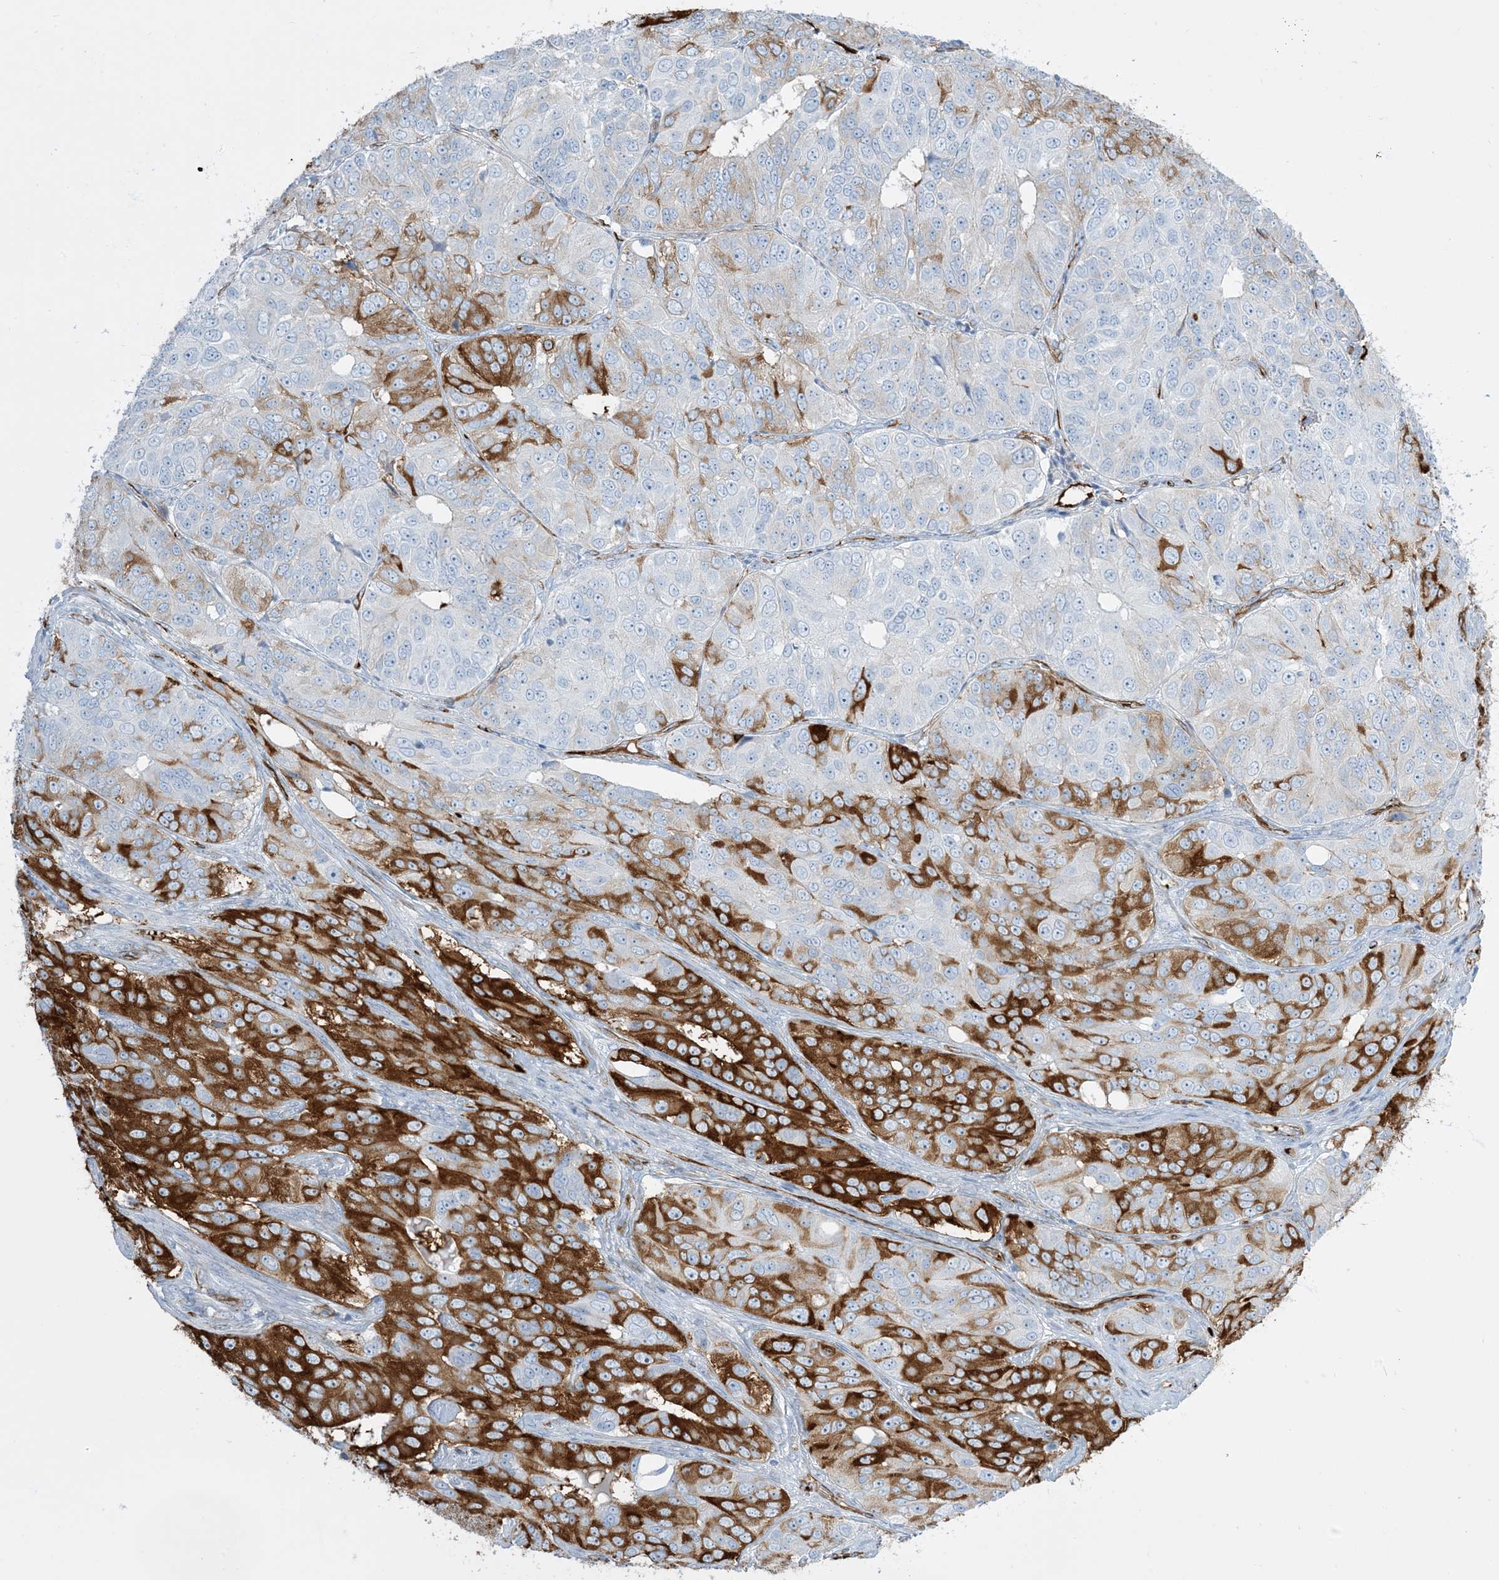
{"staining": {"intensity": "strong", "quantity": "25%-75%", "location": "cytoplasmic/membranous"}, "tissue": "ovarian cancer", "cell_type": "Tumor cells", "image_type": "cancer", "snomed": [{"axis": "morphology", "description": "Carcinoma, endometroid"}, {"axis": "topography", "description": "Ovary"}], "caption": "The micrograph exhibits immunohistochemical staining of ovarian cancer. There is strong cytoplasmic/membranous positivity is appreciated in about 25%-75% of tumor cells.", "gene": "EPS8L3", "patient": {"sex": "female", "age": 51}}